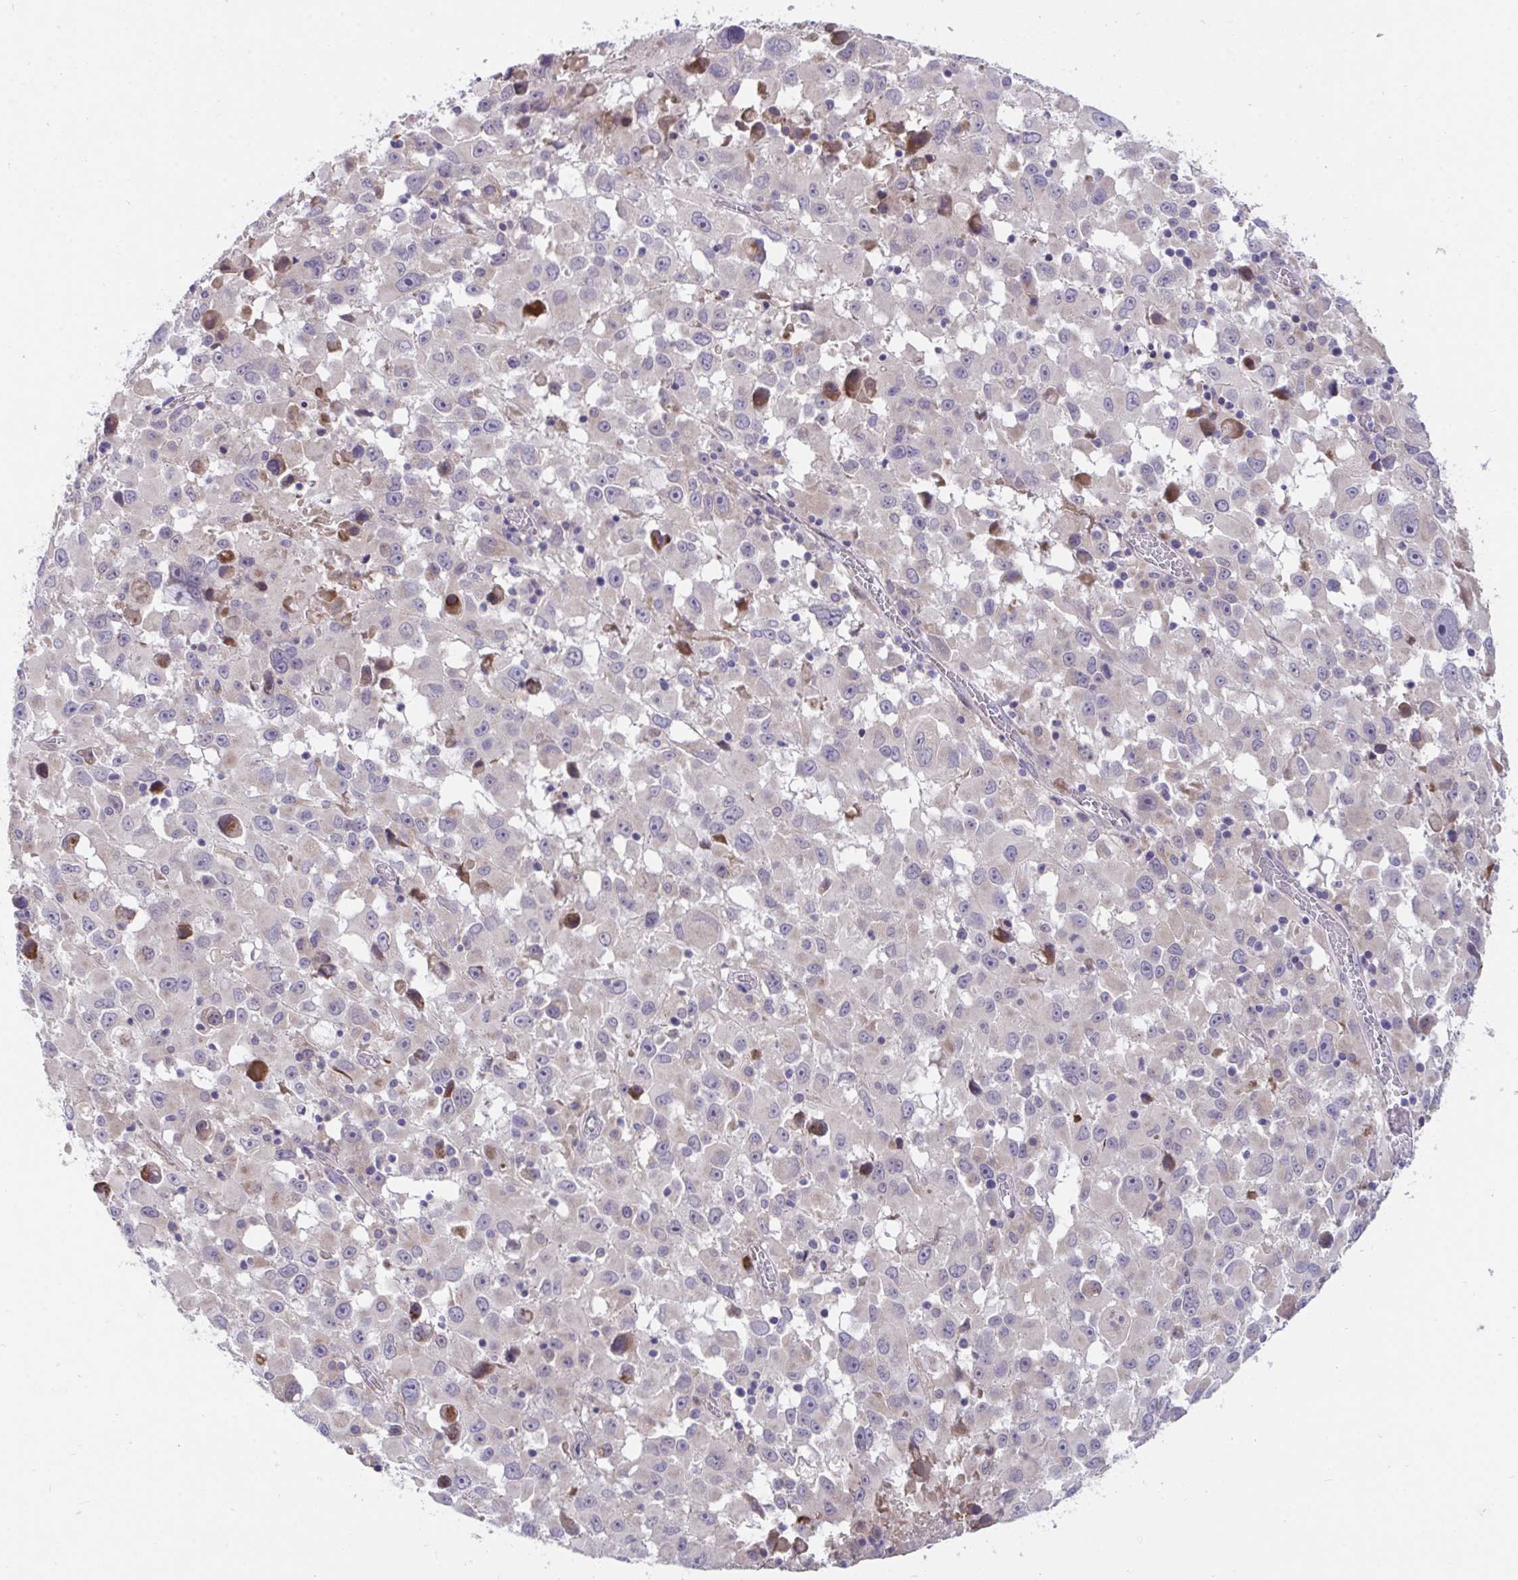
{"staining": {"intensity": "weak", "quantity": "25%-75%", "location": "cytoplasmic/membranous"}, "tissue": "melanoma", "cell_type": "Tumor cells", "image_type": "cancer", "snomed": [{"axis": "morphology", "description": "Malignant melanoma, Metastatic site"}, {"axis": "topography", "description": "Soft tissue"}], "caption": "A brown stain shows weak cytoplasmic/membranous positivity of a protein in human malignant melanoma (metastatic site) tumor cells. (Stains: DAB in brown, nuclei in blue, Microscopy: brightfield microscopy at high magnification).", "gene": "SUSD4", "patient": {"sex": "male", "age": 50}}